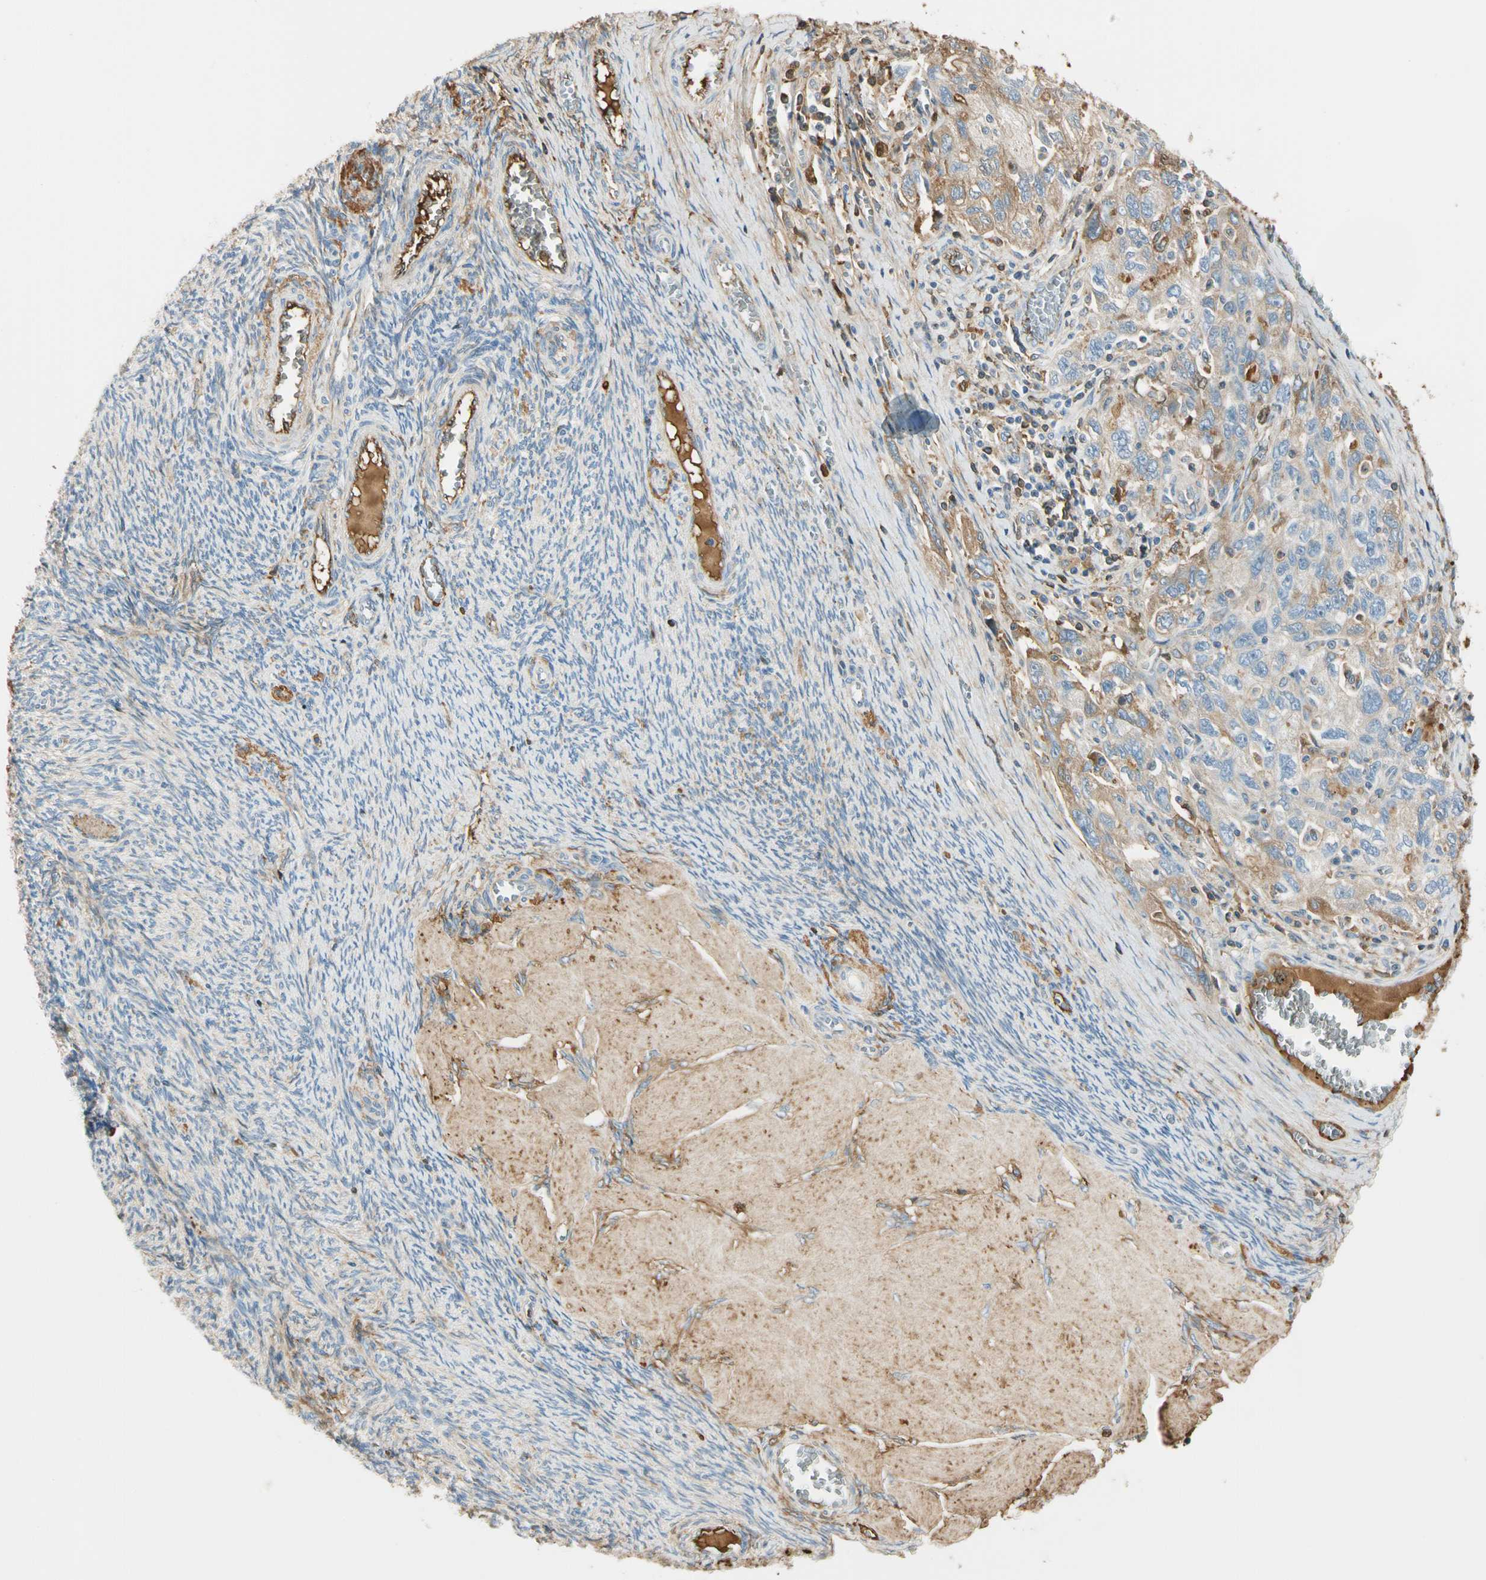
{"staining": {"intensity": "moderate", "quantity": ">75%", "location": "cytoplasmic/membranous"}, "tissue": "ovarian cancer", "cell_type": "Tumor cells", "image_type": "cancer", "snomed": [{"axis": "morphology", "description": "Carcinoma, NOS"}, {"axis": "morphology", "description": "Cystadenocarcinoma, serous, NOS"}, {"axis": "topography", "description": "Ovary"}], "caption": "Protein expression analysis of human carcinoma (ovarian) reveals moderate cytoplasmic/membranous expression in about >75% of tumor cells.", "gene": "LAMB3", "patient": {"sex": "female", "age": 69}}